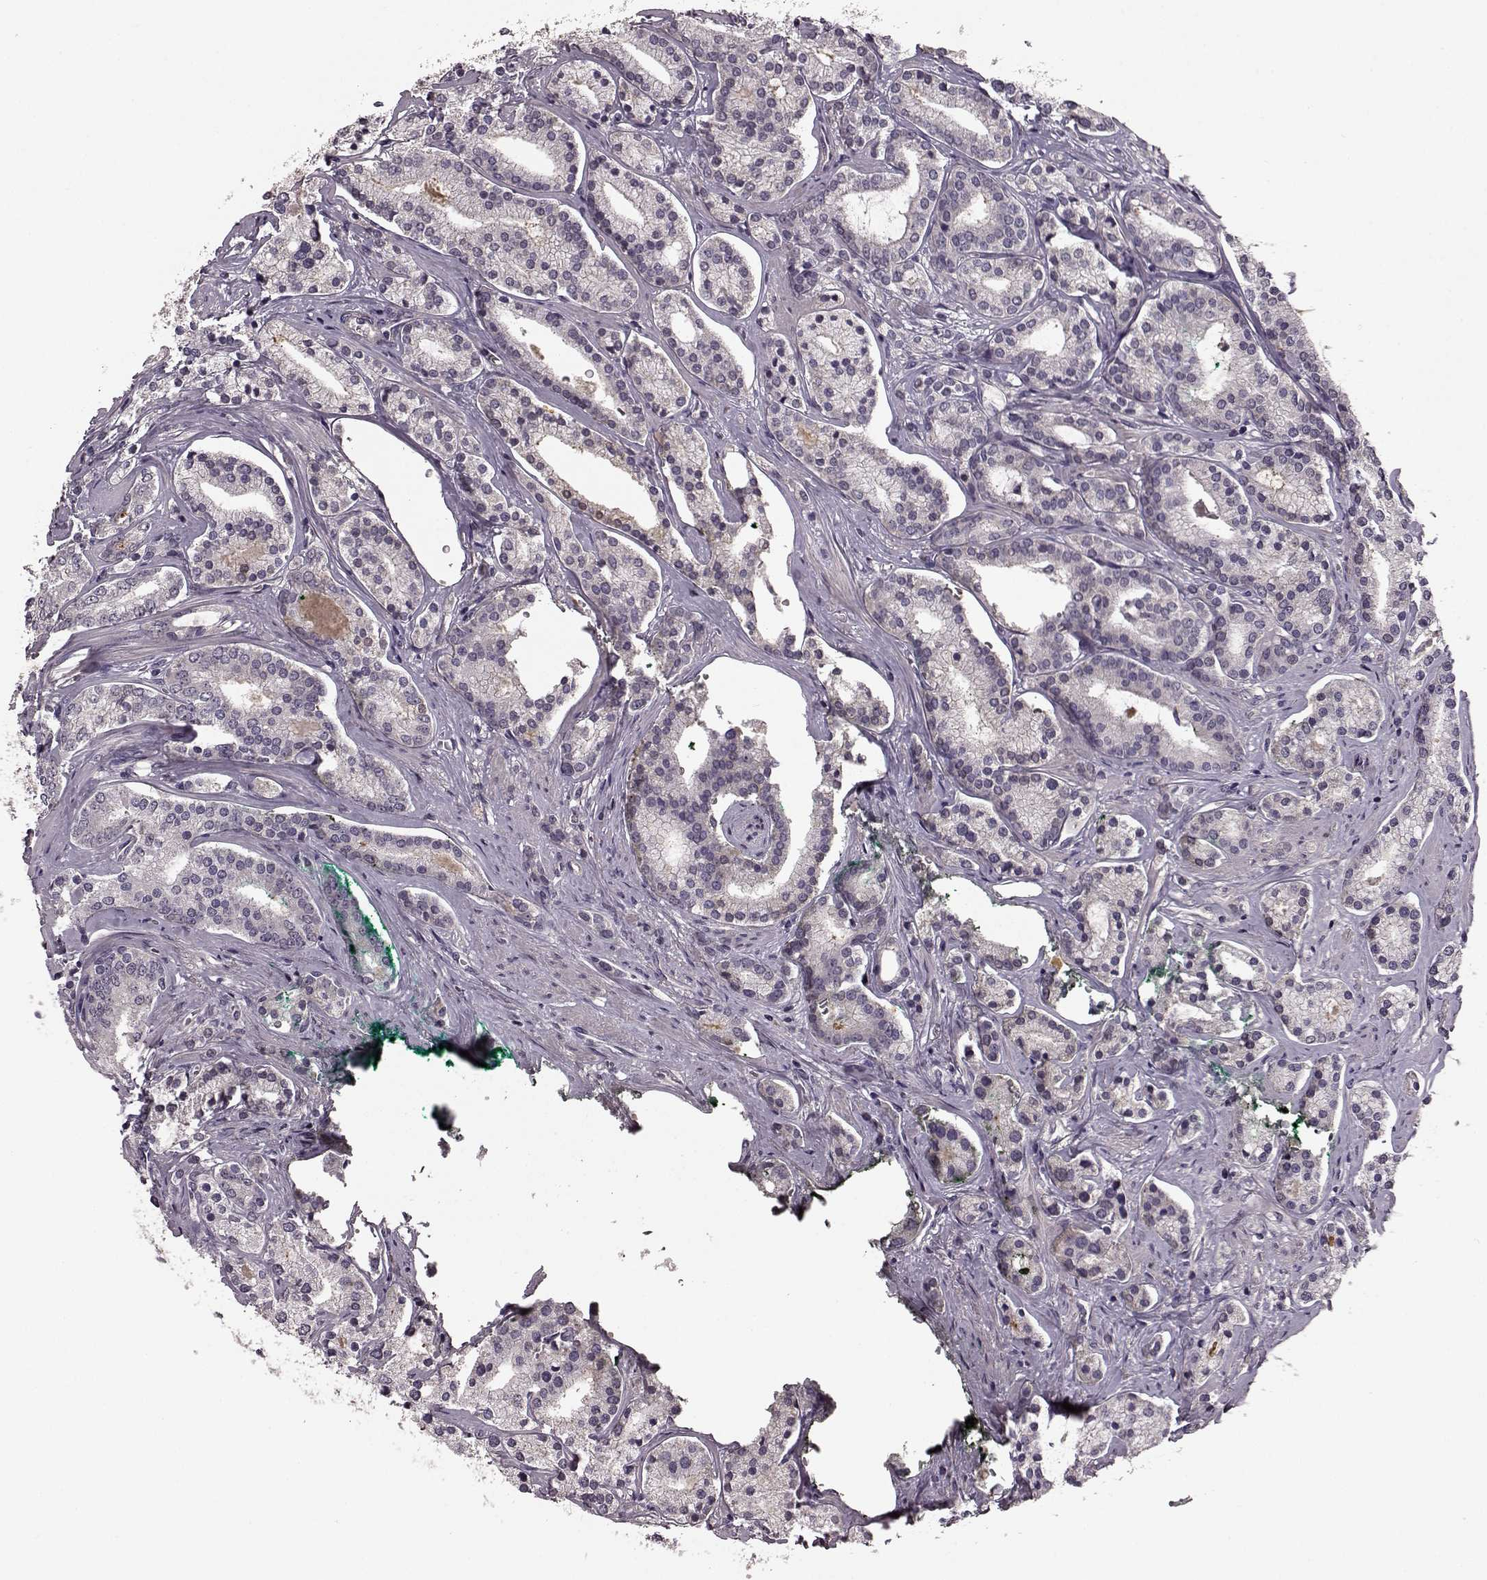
{"staining": {"intensity": "negative", "quantity": "none", "location": "none"}, "tissue": "prostate cancer", "cell_type": "Tumor cells", "image_type": "cancer", "snomed": [{"axis": "morphology", "description": "Adenocarcinoma, High grade"}, {"axis": "topography", "description": "Prostate"}], "caption": "Tumor cells are negative for protein expression in human prostate cancer.", "gene": "NRL", "patient": {"sex": "male", "age": 58}}